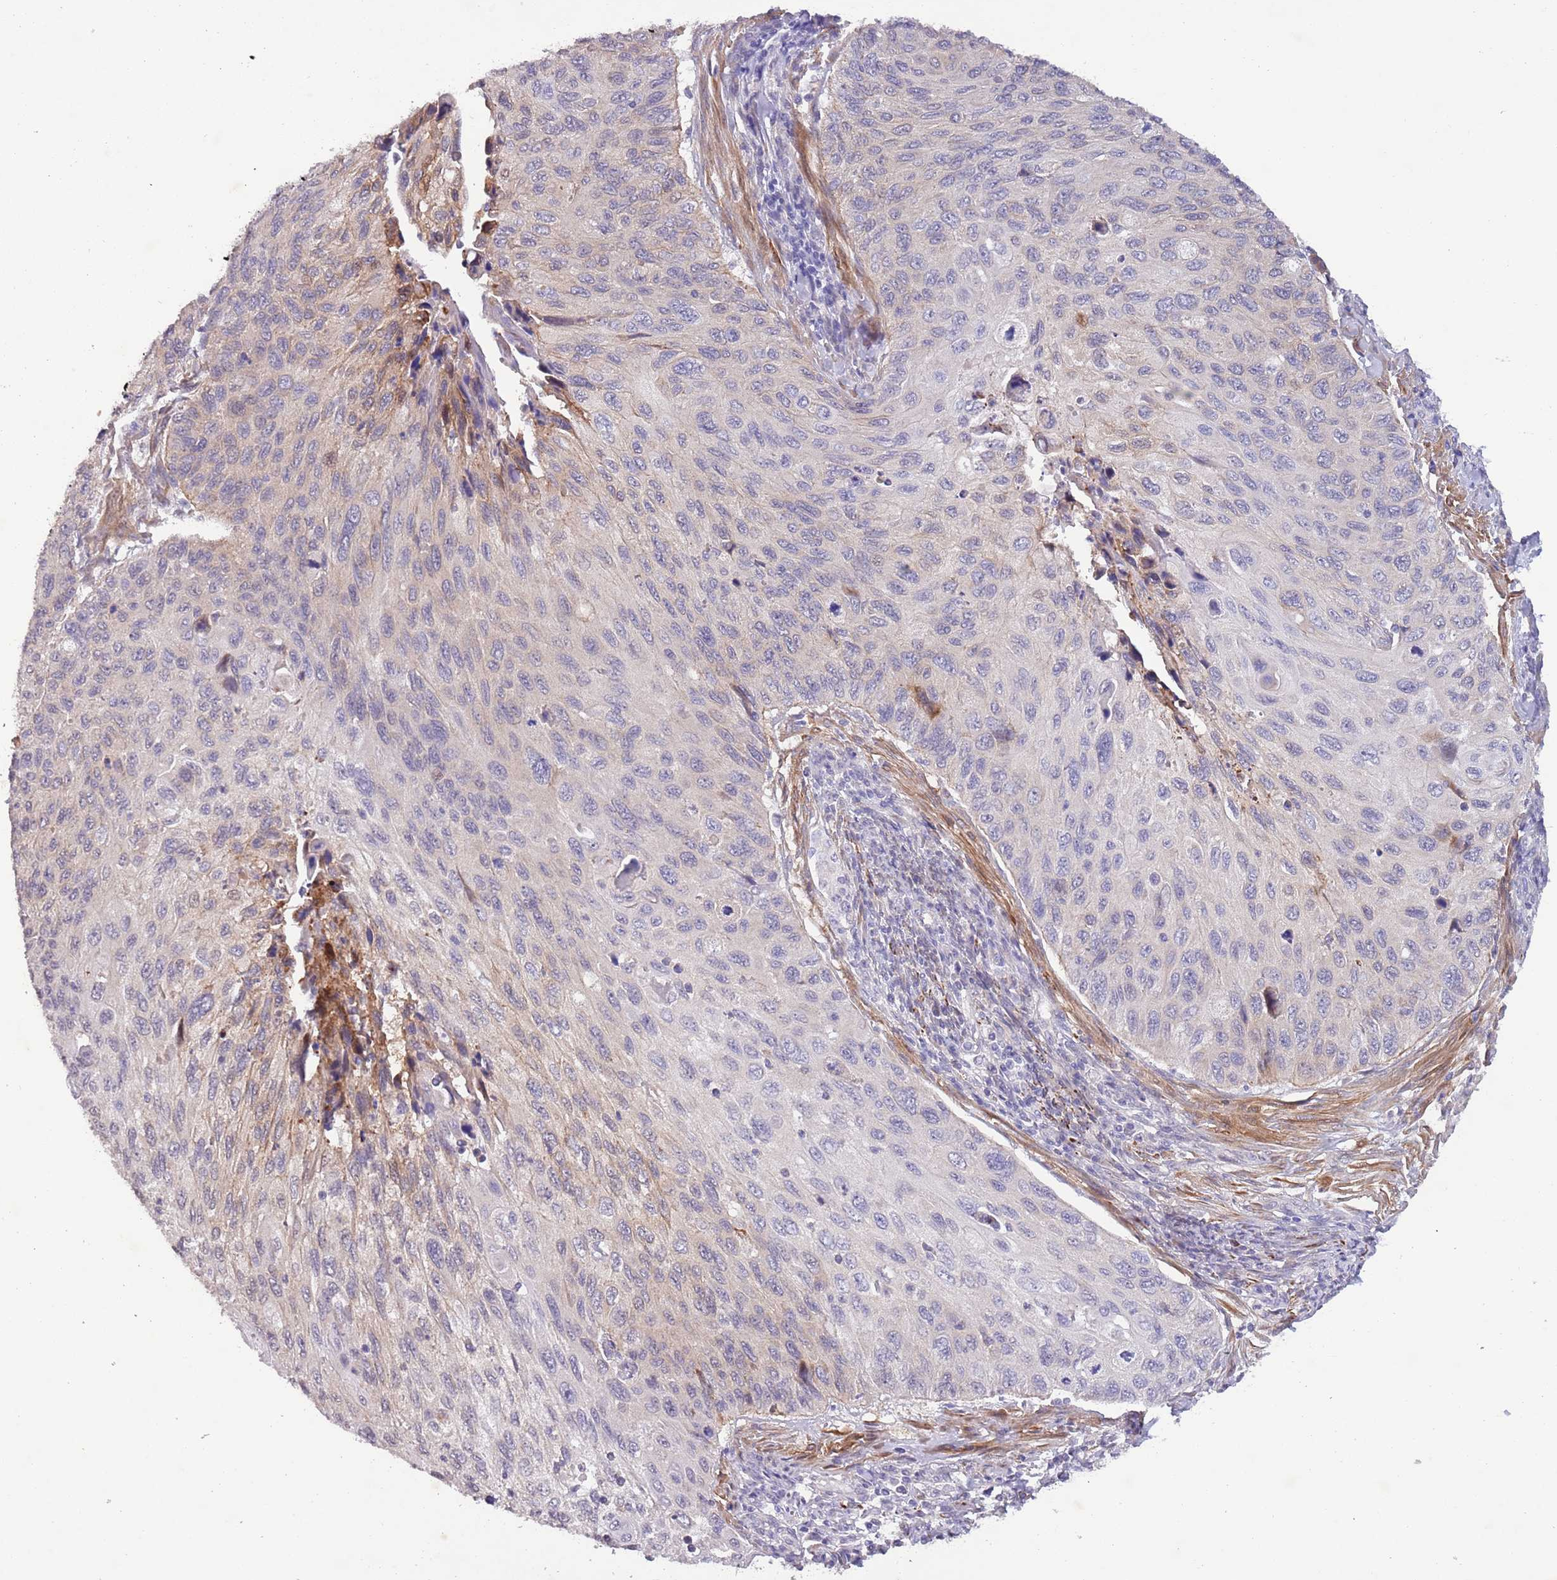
{"staining": {"intensity": "negative", "quantity": "none", "location": "none"}, "tissue": "cervical cancer", "cell_type": "Tumor cells", "image_type": "cancer", "snomed": [{"axis": "morphology", "description": "Squamous cell carcinoma, NOS"}, {"axis": "topography", "description": "Cervix"}], "caption": "This is an IHC micrograph of cervical squamous cell carcinoma. There is no staining in tumor cells.", "gene": "ZNF658", "patient": {"sex": "female", "age": 70}}